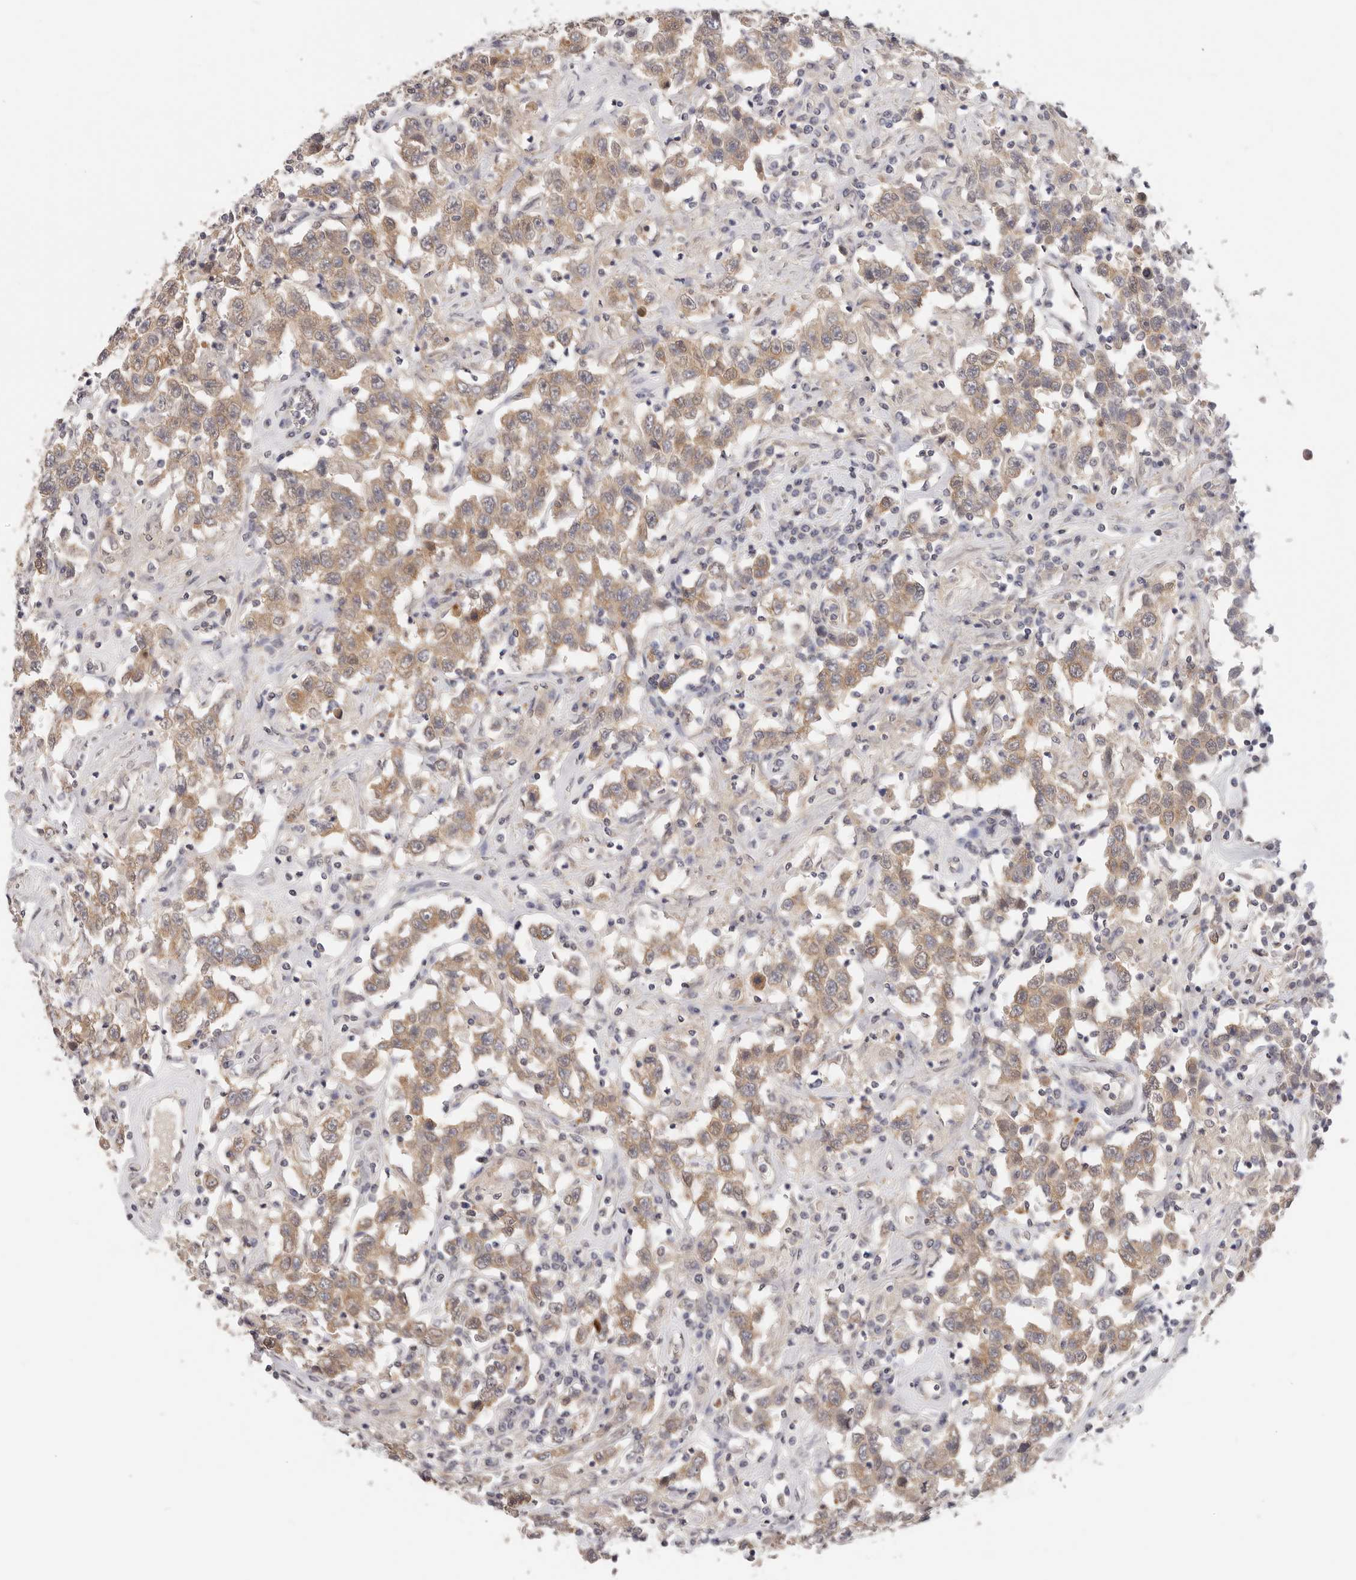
{"staining": {"intensity": "moderate", "quantity": ">75%", "location": "cytoplasmic/membranous"}, "tissue": "testis cancer", "cell_type": "Tumor cells", "image_type": "cancer", "snomed": [{"axis": "morphology", "description": "Seminoma, NOS"}, {"axis": "topography", "description": "Testis"}], "caption": "Testis cancer tissue demonstrates moderate cytoplasmic/membranous positivity in approximately >75% of tumor cells", "gene": "GGPS1", "patient": {"sex": "male", "age": 41}}